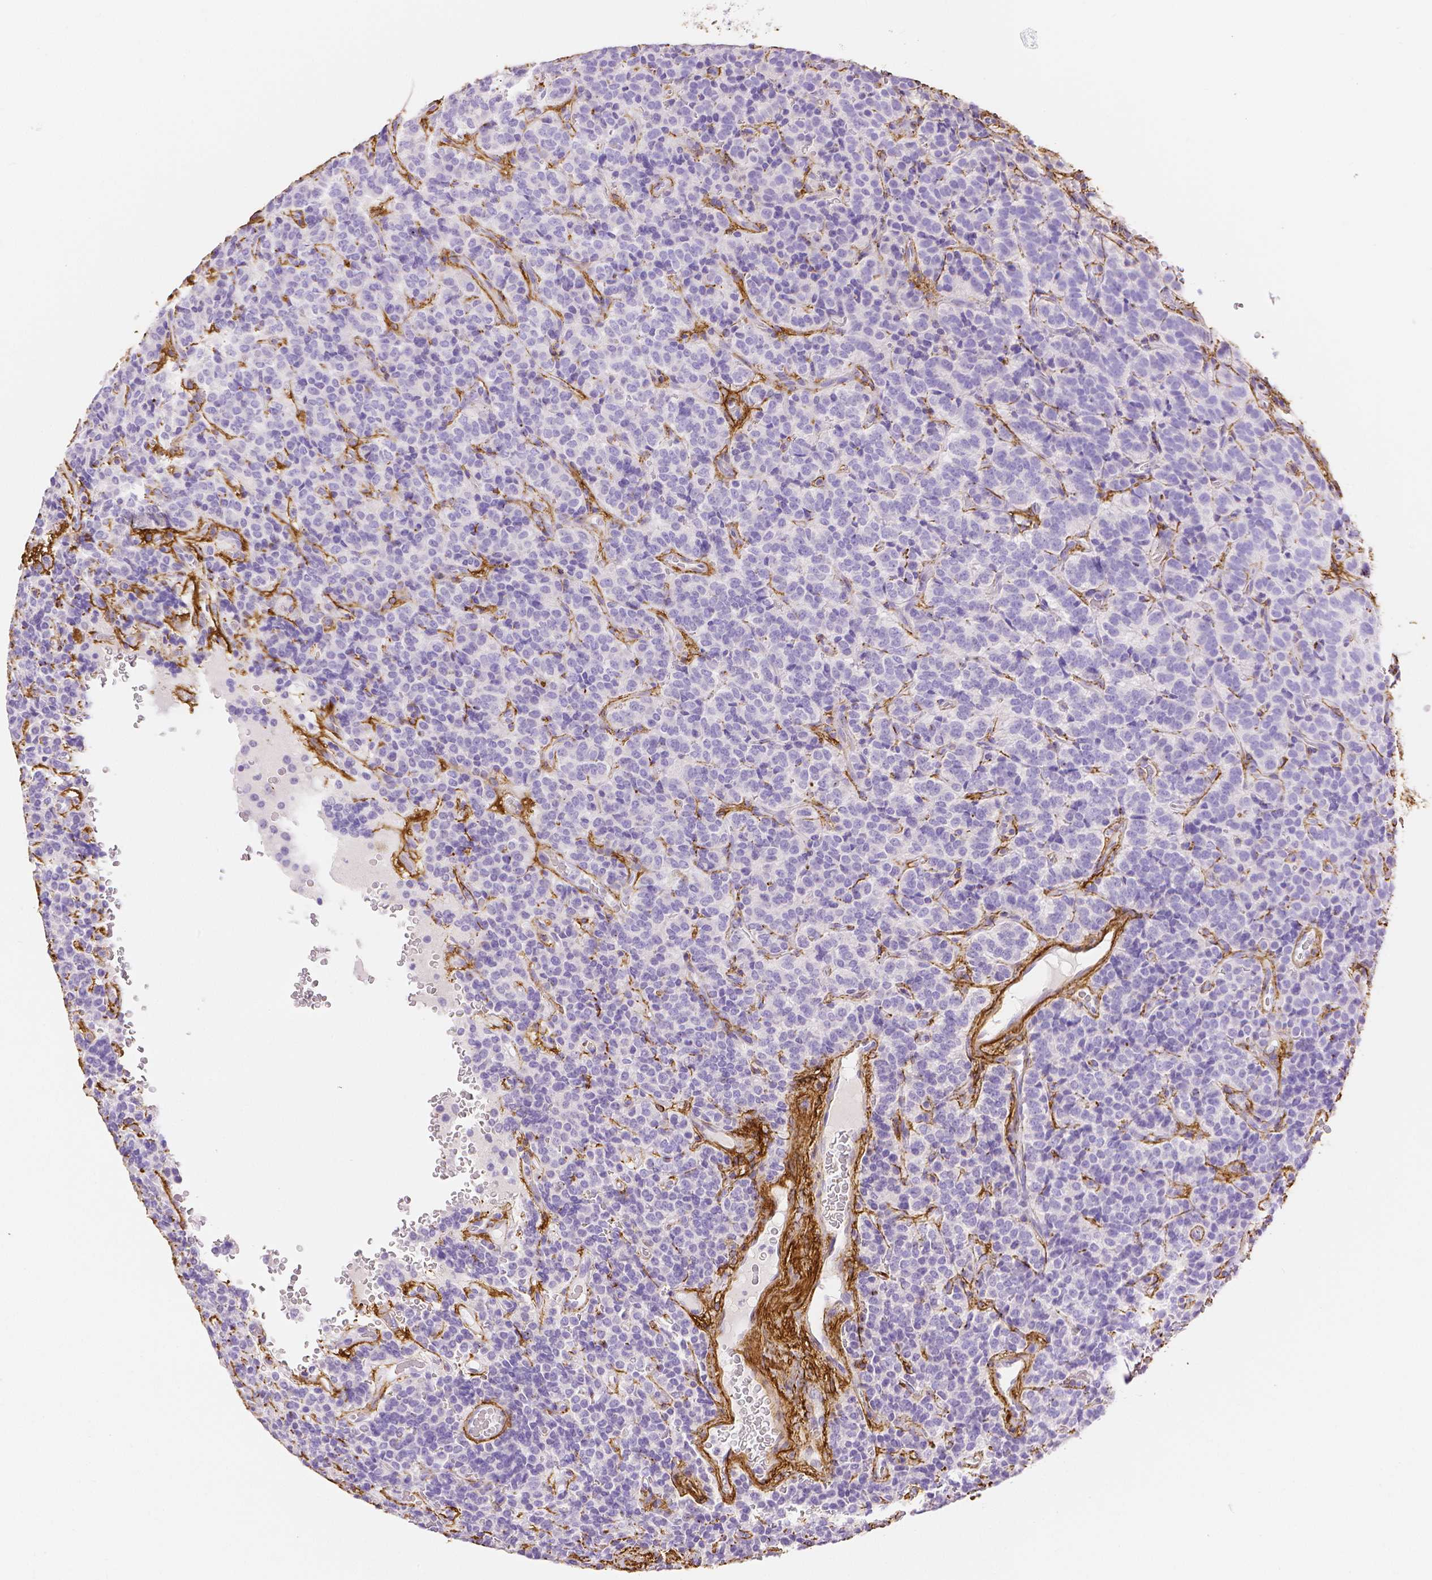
{"staining": {"intensity": "negative", "quantity": "none", "location": "none"}, "tissue": "carcinoid", "cell_type": "Tumor cells", "image_type": "cancer", "snomed": [{"axis": "morphology", "description": "Carcinoid, malignant, NOS"}, {"axis": "topography", "description": "Pancreas"}], "caption": "Human carcinoid stained for a protein using immunohistochemistry (IHC) demonstrates no positivity in tumor cells.", "gene": "FBN1", "patient": {"sex": "male", "age": 36}}